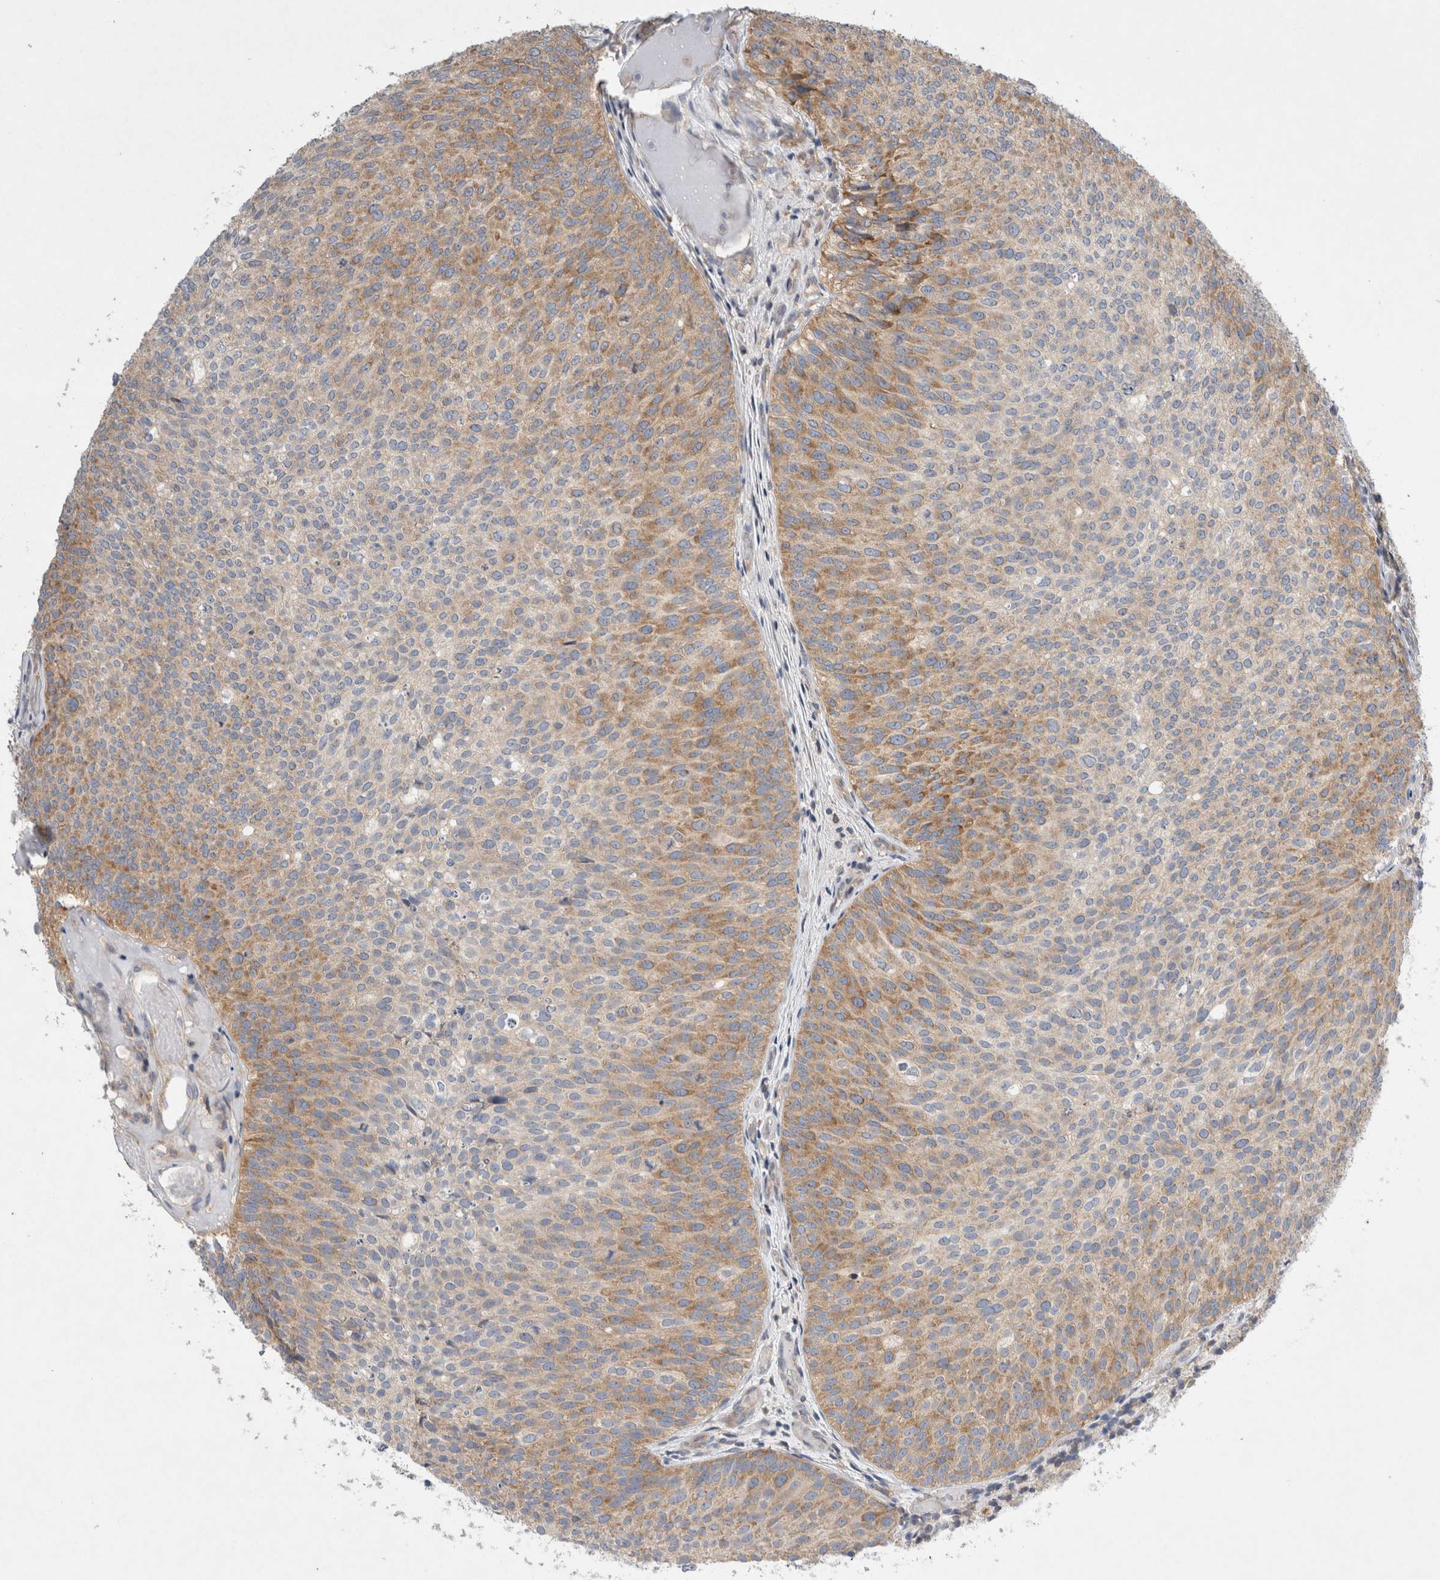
{"staining": {"intensity": "moderate", "quantity": "<25%", "location": "cytoplasmic/membranous"}, "tissue": "urothelial cancer", "cell_type": "Tumor cells", "image_type": "cancer", "snomed": [{"axis": "morphology", "description": "Urothelial carcinoma, Low grade"}, {"axis": "topography", "description": "Urinary bladder"}], "caption": "Tumor cells demonstrate low levels of moderate cytoplasmic/membranous expression in about <25% of cells in human low-grade urothelial carcinoma.", "gene": "ZNF23", "patient": {"sex": "male", "age": 86}}